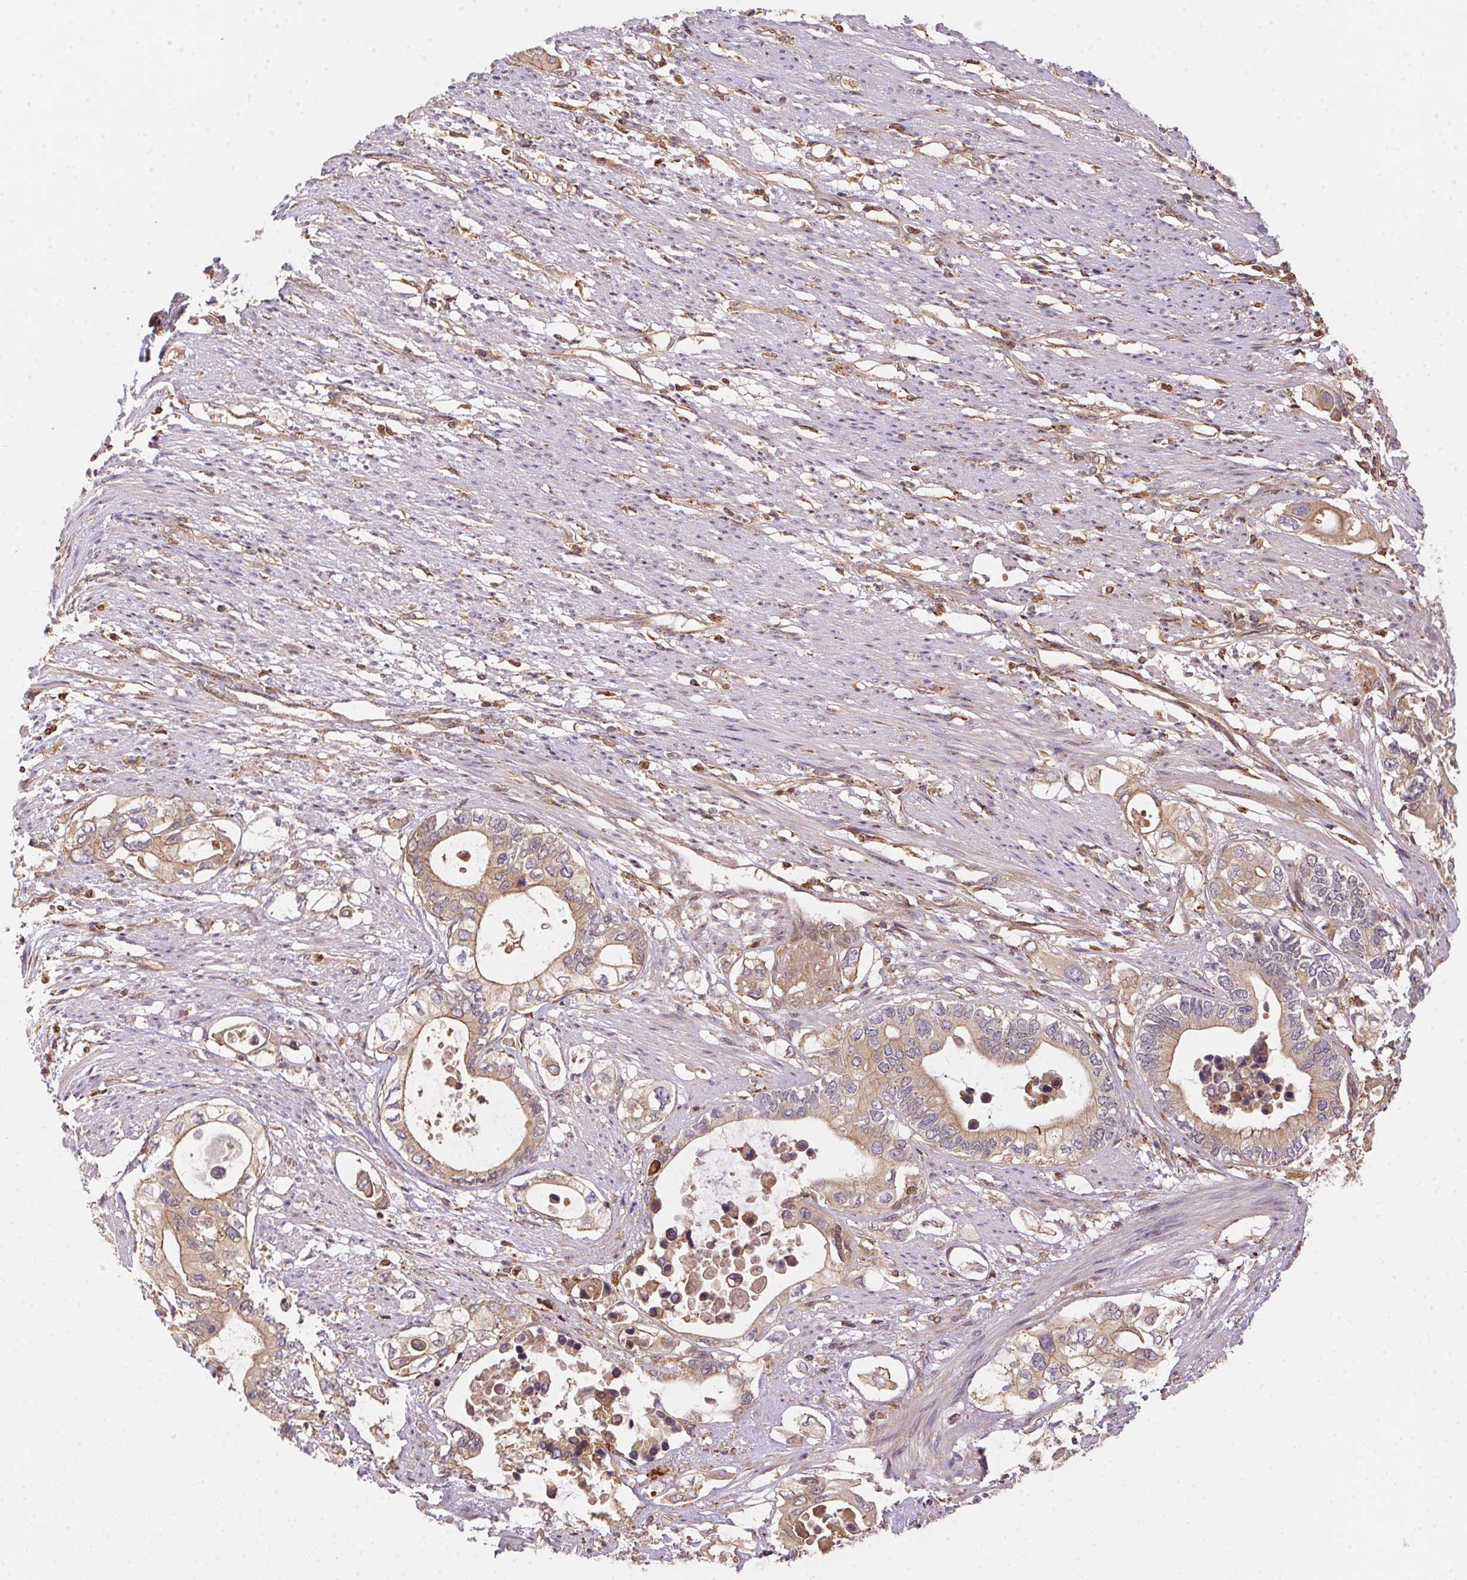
{"staining": {"intensity": "weak", "quantity": ">75%", "location": "cytoplasmic/membranous"}, "tissue": "pancreatic cancer", "cell_type": "Tumor cells", "image_type": "cancer", "snomed": [{"axis": "morphology", "description": "Adenocarcinoma, NOS"}, {"axis": "topography", "description": "Pancreas"}], "caption": "Weak cytoplasmic/membranous protein expression is seen in approximately >75% of tumor cells in pancreatic cancer (adenocarcinoma).", "gene": "MEX3D", "patient": {"sex": "female", "age": 63}}